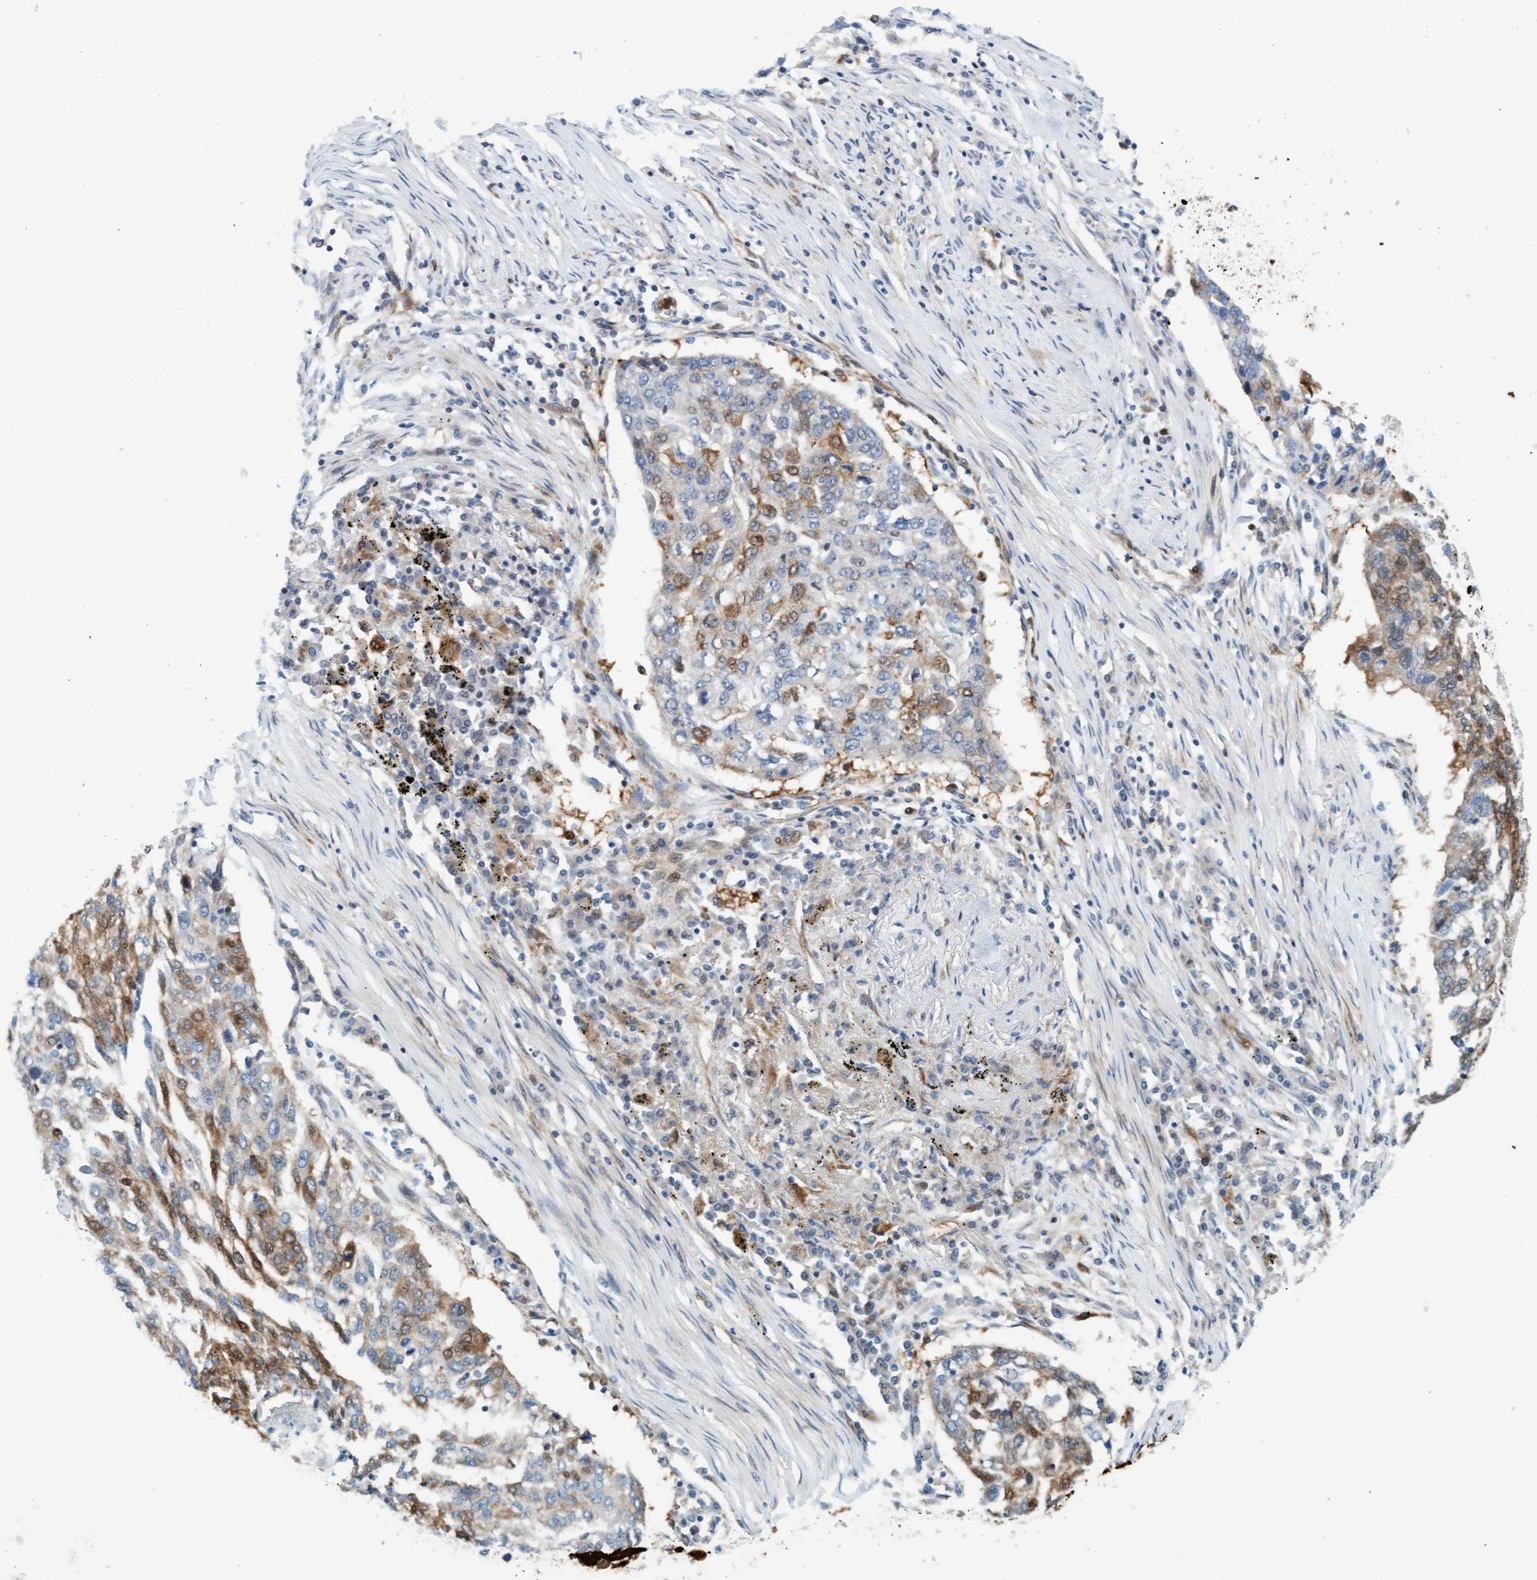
{"staining": {"intensity": "moderate", "quantity": "25%-75%", "location": "cytoplasmic/membranous"}, "tissue": "lung cancer", "cell_type": "Tumor cells", "image_type": "cancer", "snomed": [{"axis": "morphology", "description": "Squamous cell carcinoma, NOS"}, {"axis": "topography", "description": "Lung"}], "caption": "This image reveals IHC staining of squamous cell carcinoma (lung), with medium moderate cytoplasmic/membranous staining in about 25%-75% of tumor cells.", "gene": "EIF4EBP1", "patient": {"sex": "female", "age": 63}}